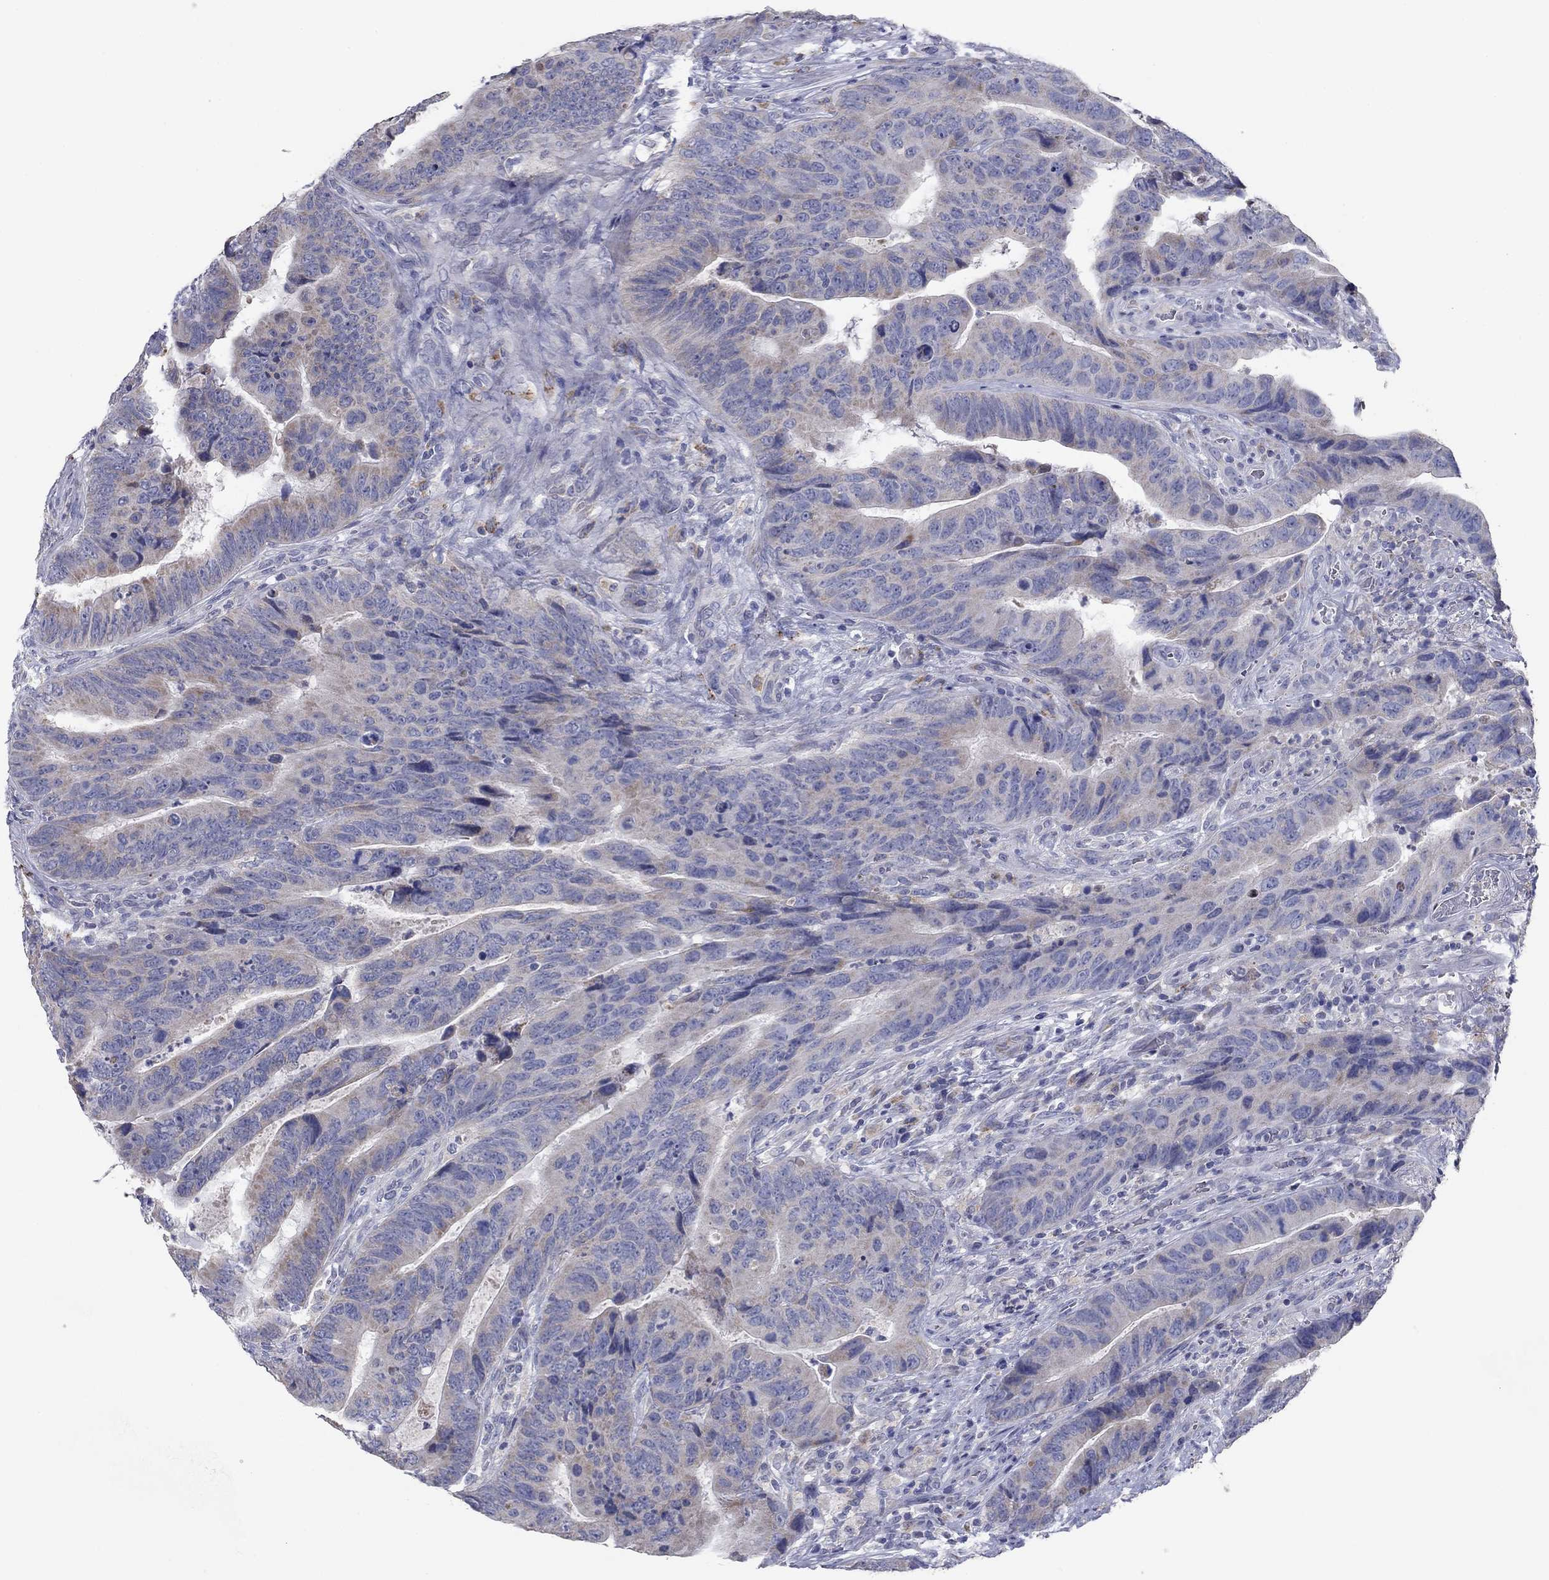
{"staining": {"intensity": "negative", "quantity": "none", "location": "none"}, "tissue": "colorectal cancer", "cell_type": "Tumor cells", "image_type": "cancer", "snomed": [{"axis": "morphology", "description": "Adenocarcinoma, NOS"}, {"axis": "topography", "description": "Colon"}], "caption": "Immunohistochemistry (IHC) photomicrograph of neoplastic tissue: colorectal cancer stained with DAB demonstrates no significant protein staining in tumor cells.", "gene": "PTGDS", "patient": {"sex": "female", "age": 56}}